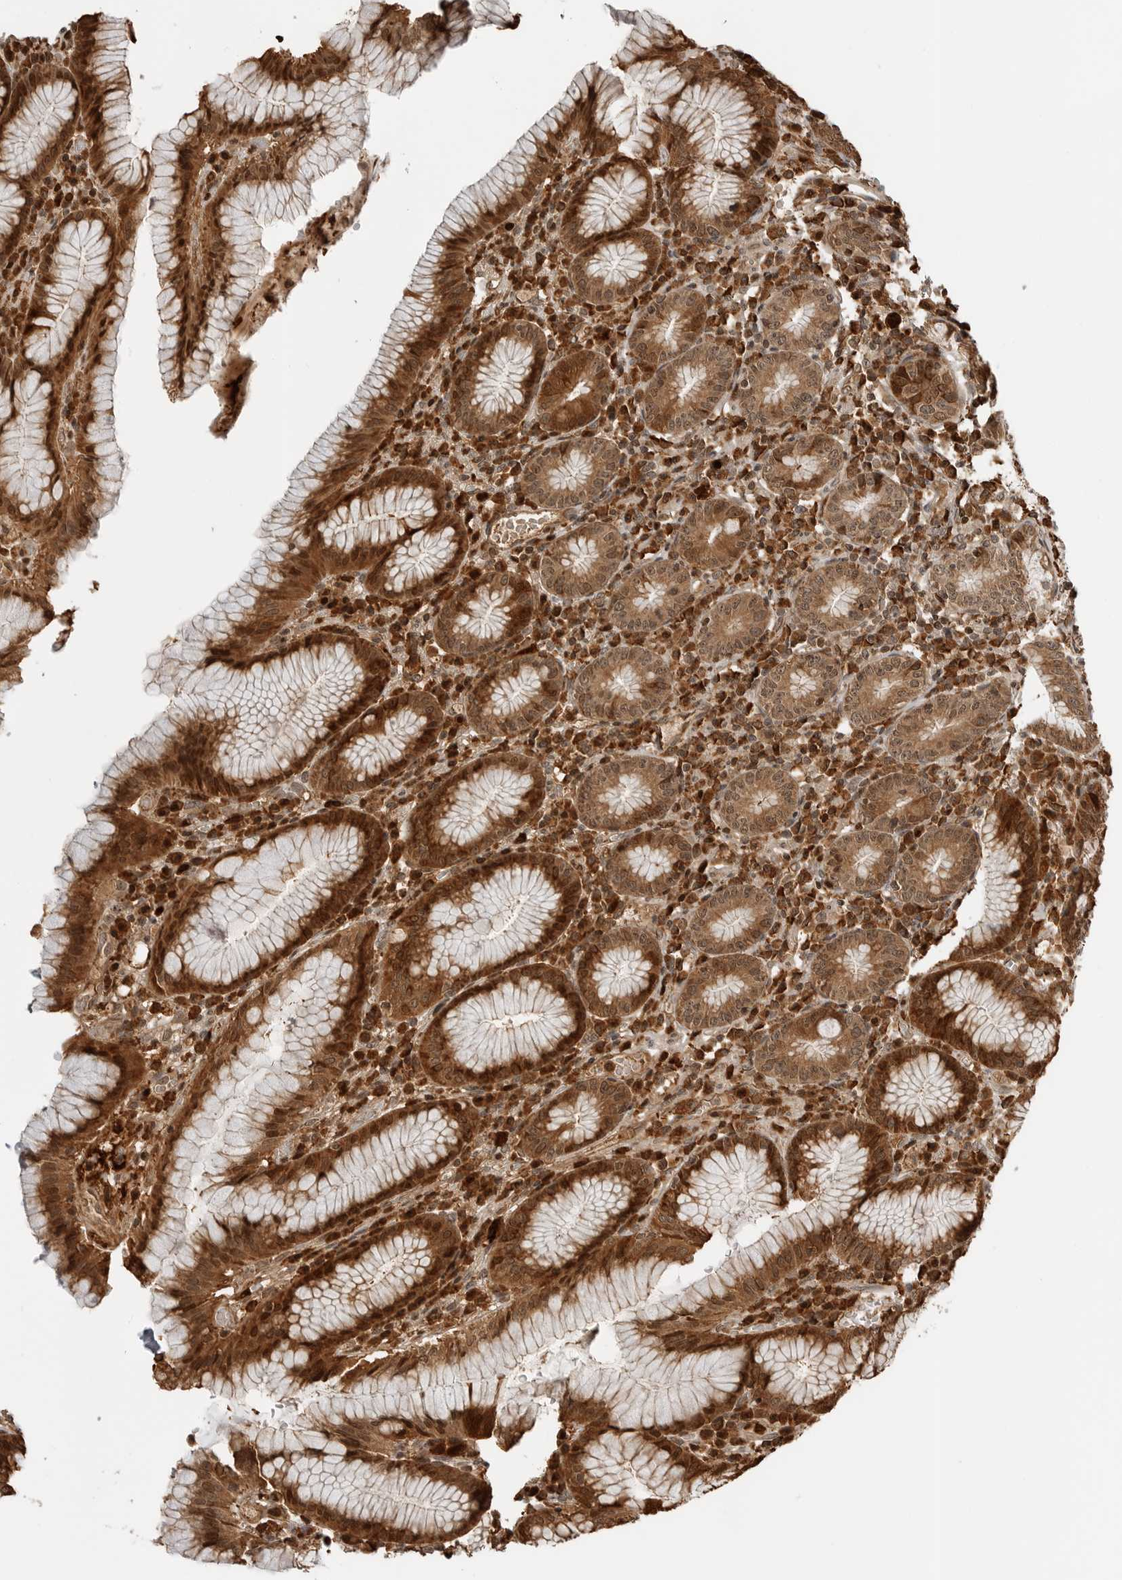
{"staining": {"intensity": "strong", "quantity": ">75%", "location": "cytoplasmic/membranous,nuclear"}, "tissue": "stomach", "cell_type": "Glandular cells", "image_type": "normal", "snomed": [{"axis": "morphology", "description": "Normal tissue, NOS"}, {"axis": "topography", "description": "Stomach"}], "caption": "Immunohistochemical staining of benign stomach displays >75% levels of strong cytoplasmic/membranous,nuclear protein positivity in about >75% of glandular cells. The protein of interest is stained brown, and the nuclei are stained in blue (DAB IHC with brightfield microscopy, high magnification).", "gene": "BMP2K", "patient": {"sex": "male", "age": 55}}